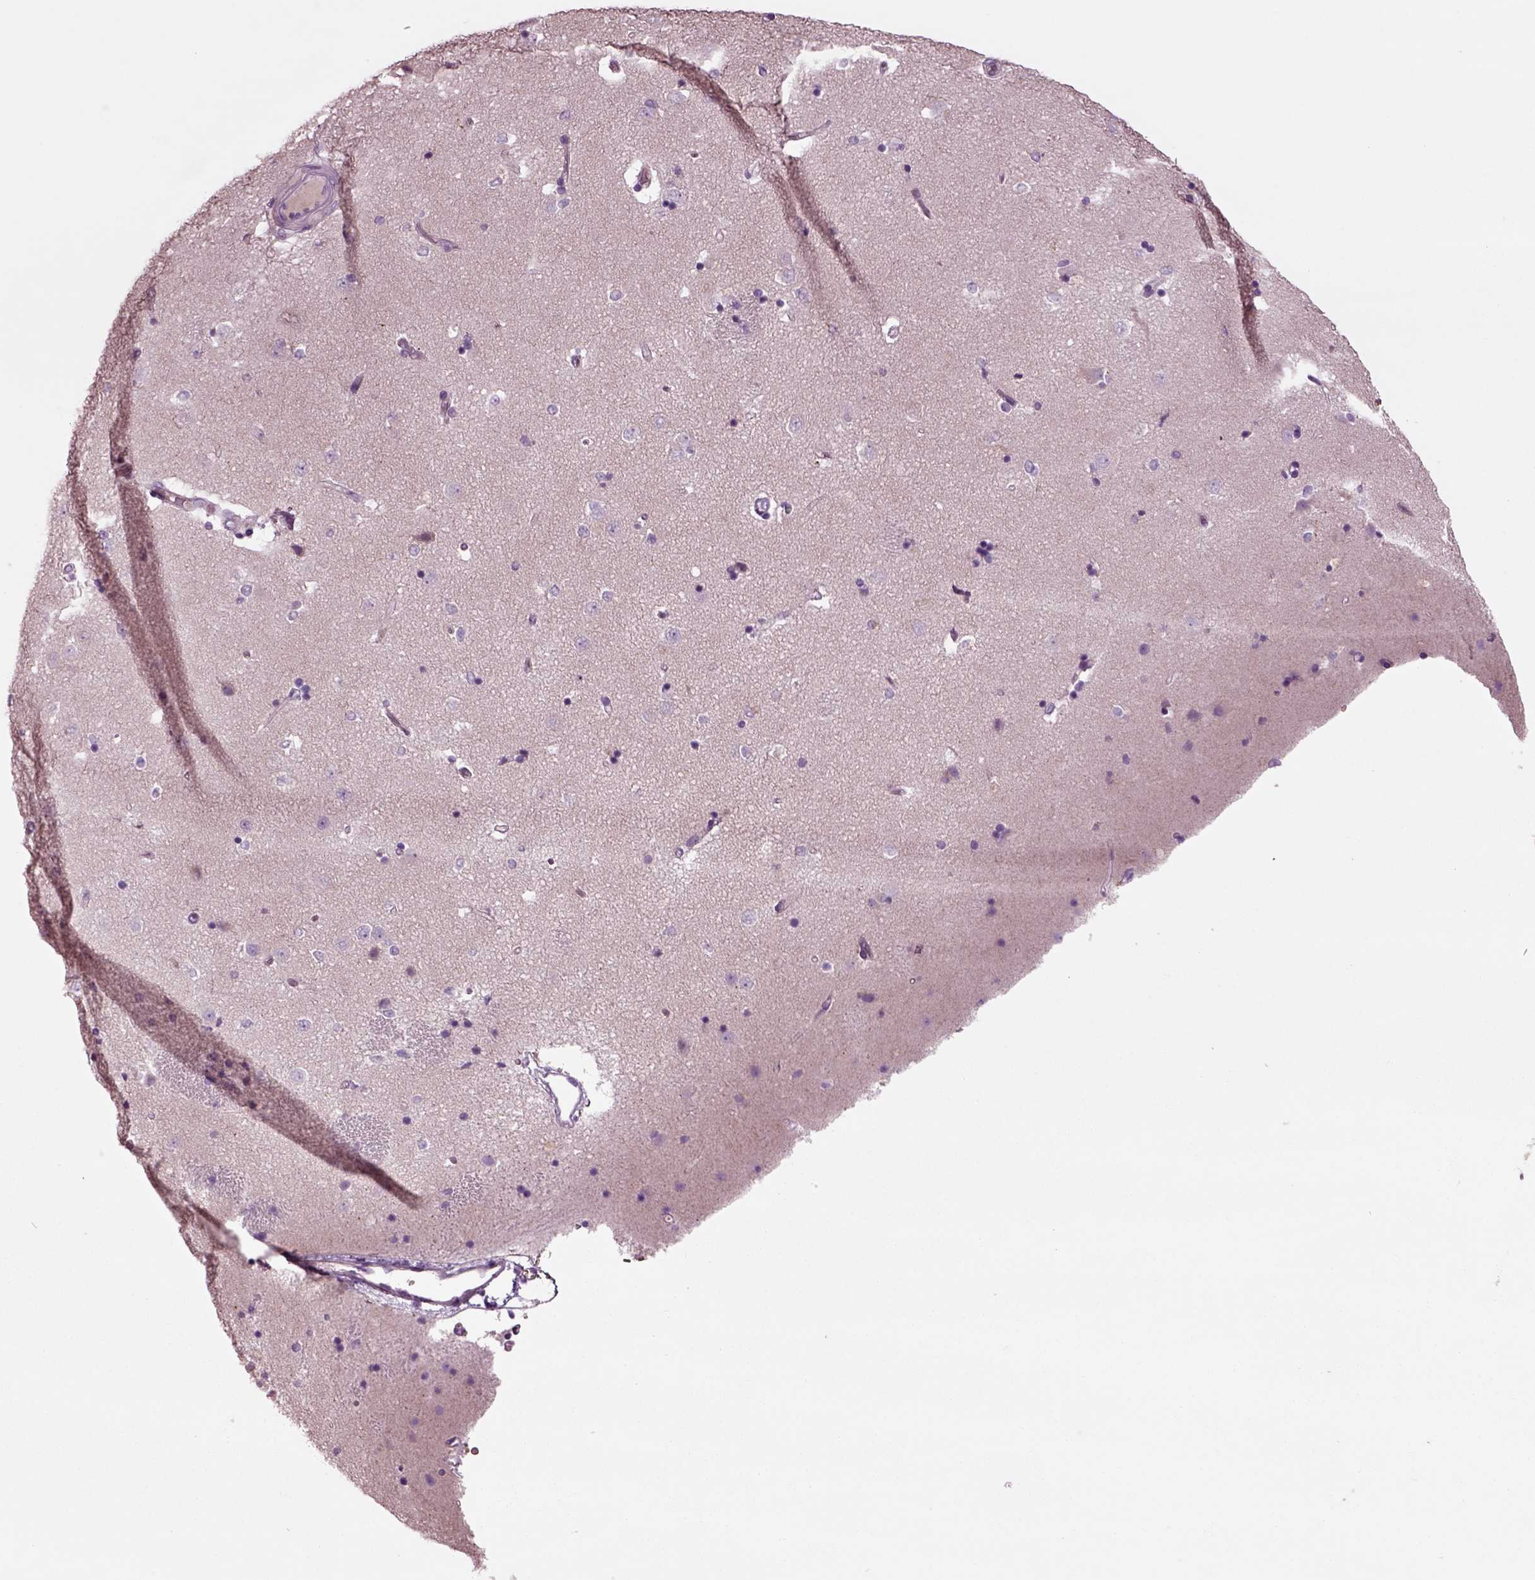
{"staining": {"intensity": "negative", "quantity": "none", "location": "none"}, "tissue": "caudate", "cell_type": "Glial cells", "image_type": "normal", "snomed": [{"axis": "morphology", "description": "Normal tissue, NOS"}, {"axis": "topography", "description": "Lateral ventricle wall"}], "caption": "Micrograph shows no protein expression in glial cells of benign caudate.", "gene": "CHGB", "patient": {"sex": "male", "age": 51}}